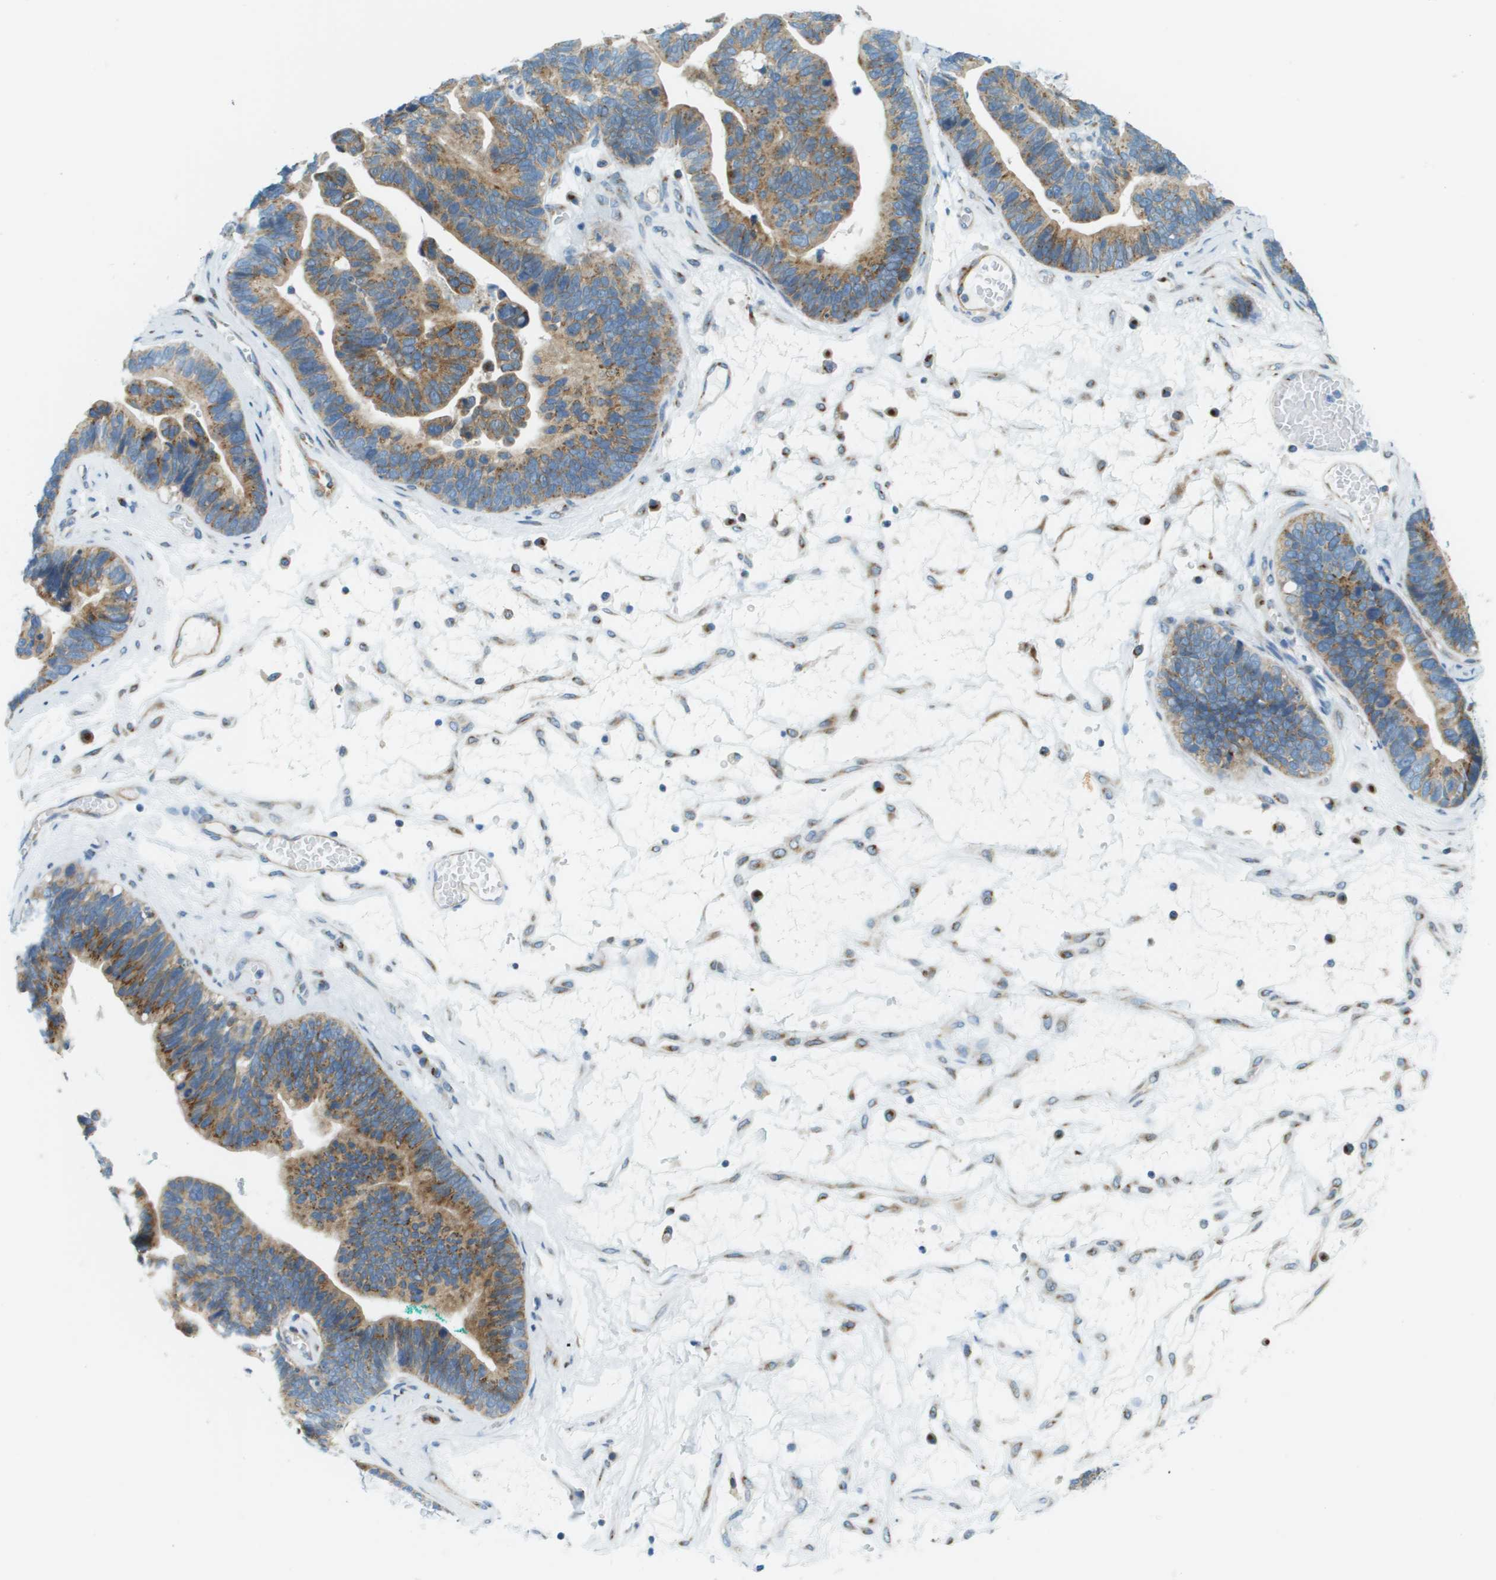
{"staining": {"intensity": "moderate", "quantity": ">75%", "location": "cytoplasmic/membranous"}, "tissue": "ovarian cancer", "cell_type": "Tumor cells", "image_type": "cancer", "snomed": [{"axis": "morphology", "description": "Cystadenocarcinoma, serous, NOS"}, {"axis": "topography", "description": "Ovary"}], "caption": "This is a photomicrograph of immunohistochemistry (IHC) staining of ovarian serous cystadenocarcinoma, which shows moderate positivity in the cytoplasmic/membranous of tumor cells.", "gene": "ACBD3", "patient": {"sex": "female", "age": 56}}